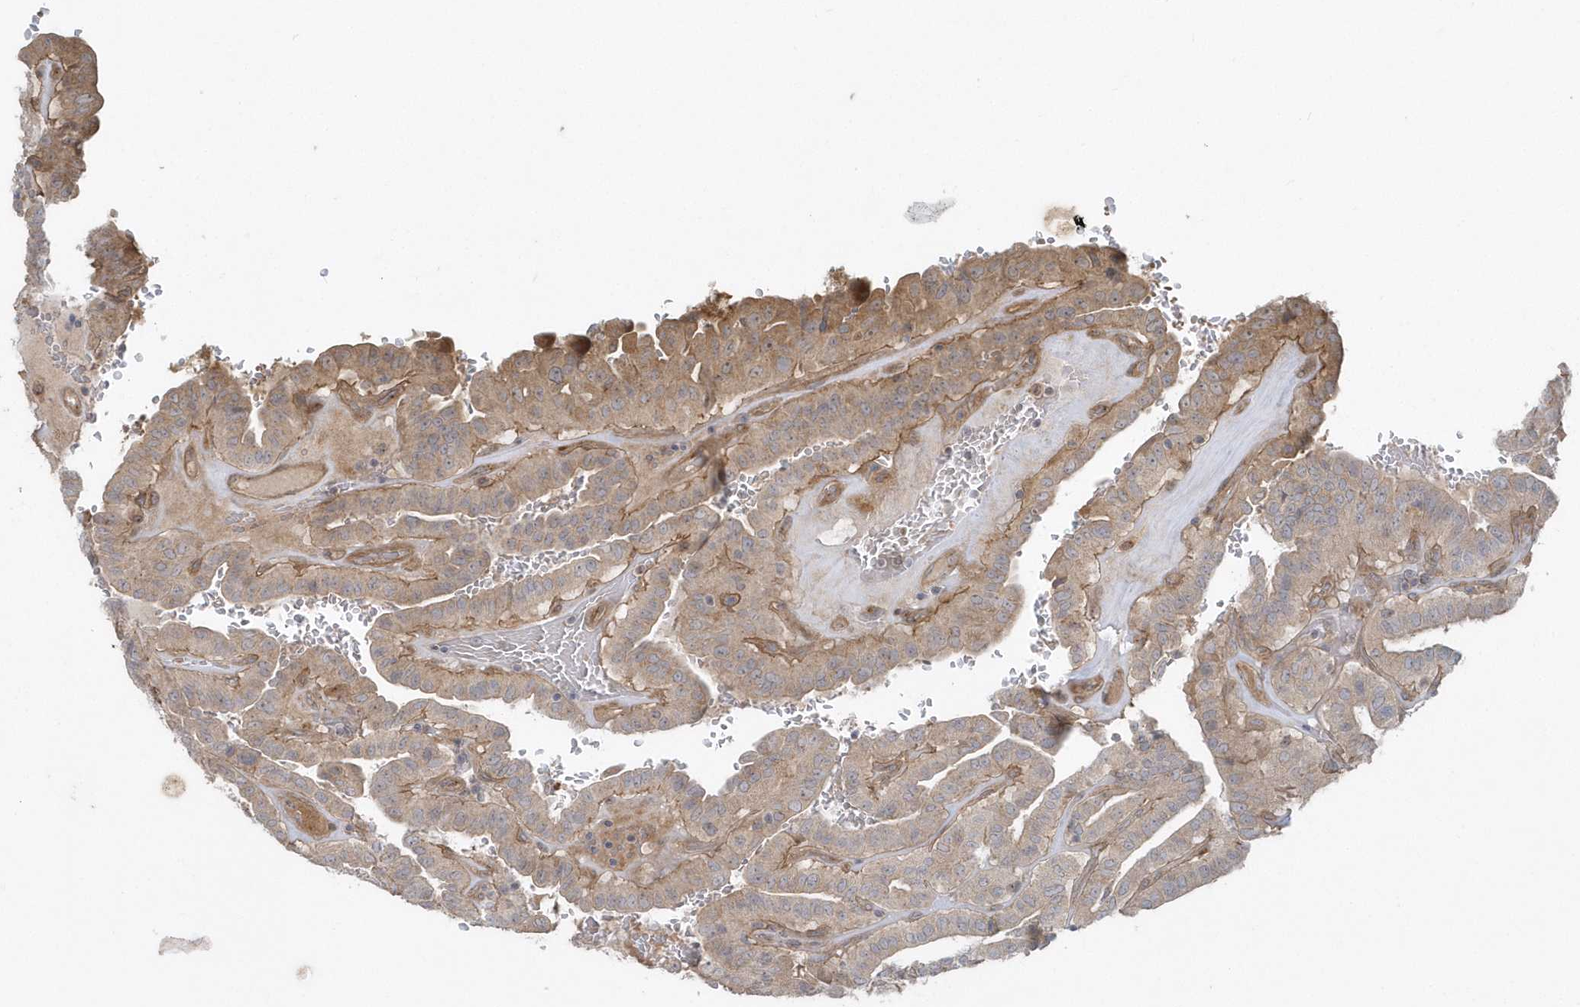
{"staining": {"intensity": "moderate", "quantity": "<25%", "location": "cytoplasmic/membranous"}, "tissue": "thyroid cancer", "cell_type": "Tumor cells", "image_type": "cancer", "snomed": [{"axis": "morphology", "description": "Papillary adenocarcinoma, NOS"}, {"axis": "topography", "description": "Thyroid gland"}], "caption": "Immunohistochemistry (IHC) of thyroid cancer demonstrates low levels of moderate cytoplasmic/membranous positivity in about <25% of tumor cells.", "gene": "ACTR1A", "patient": {"sex": "male", "age": 77}}